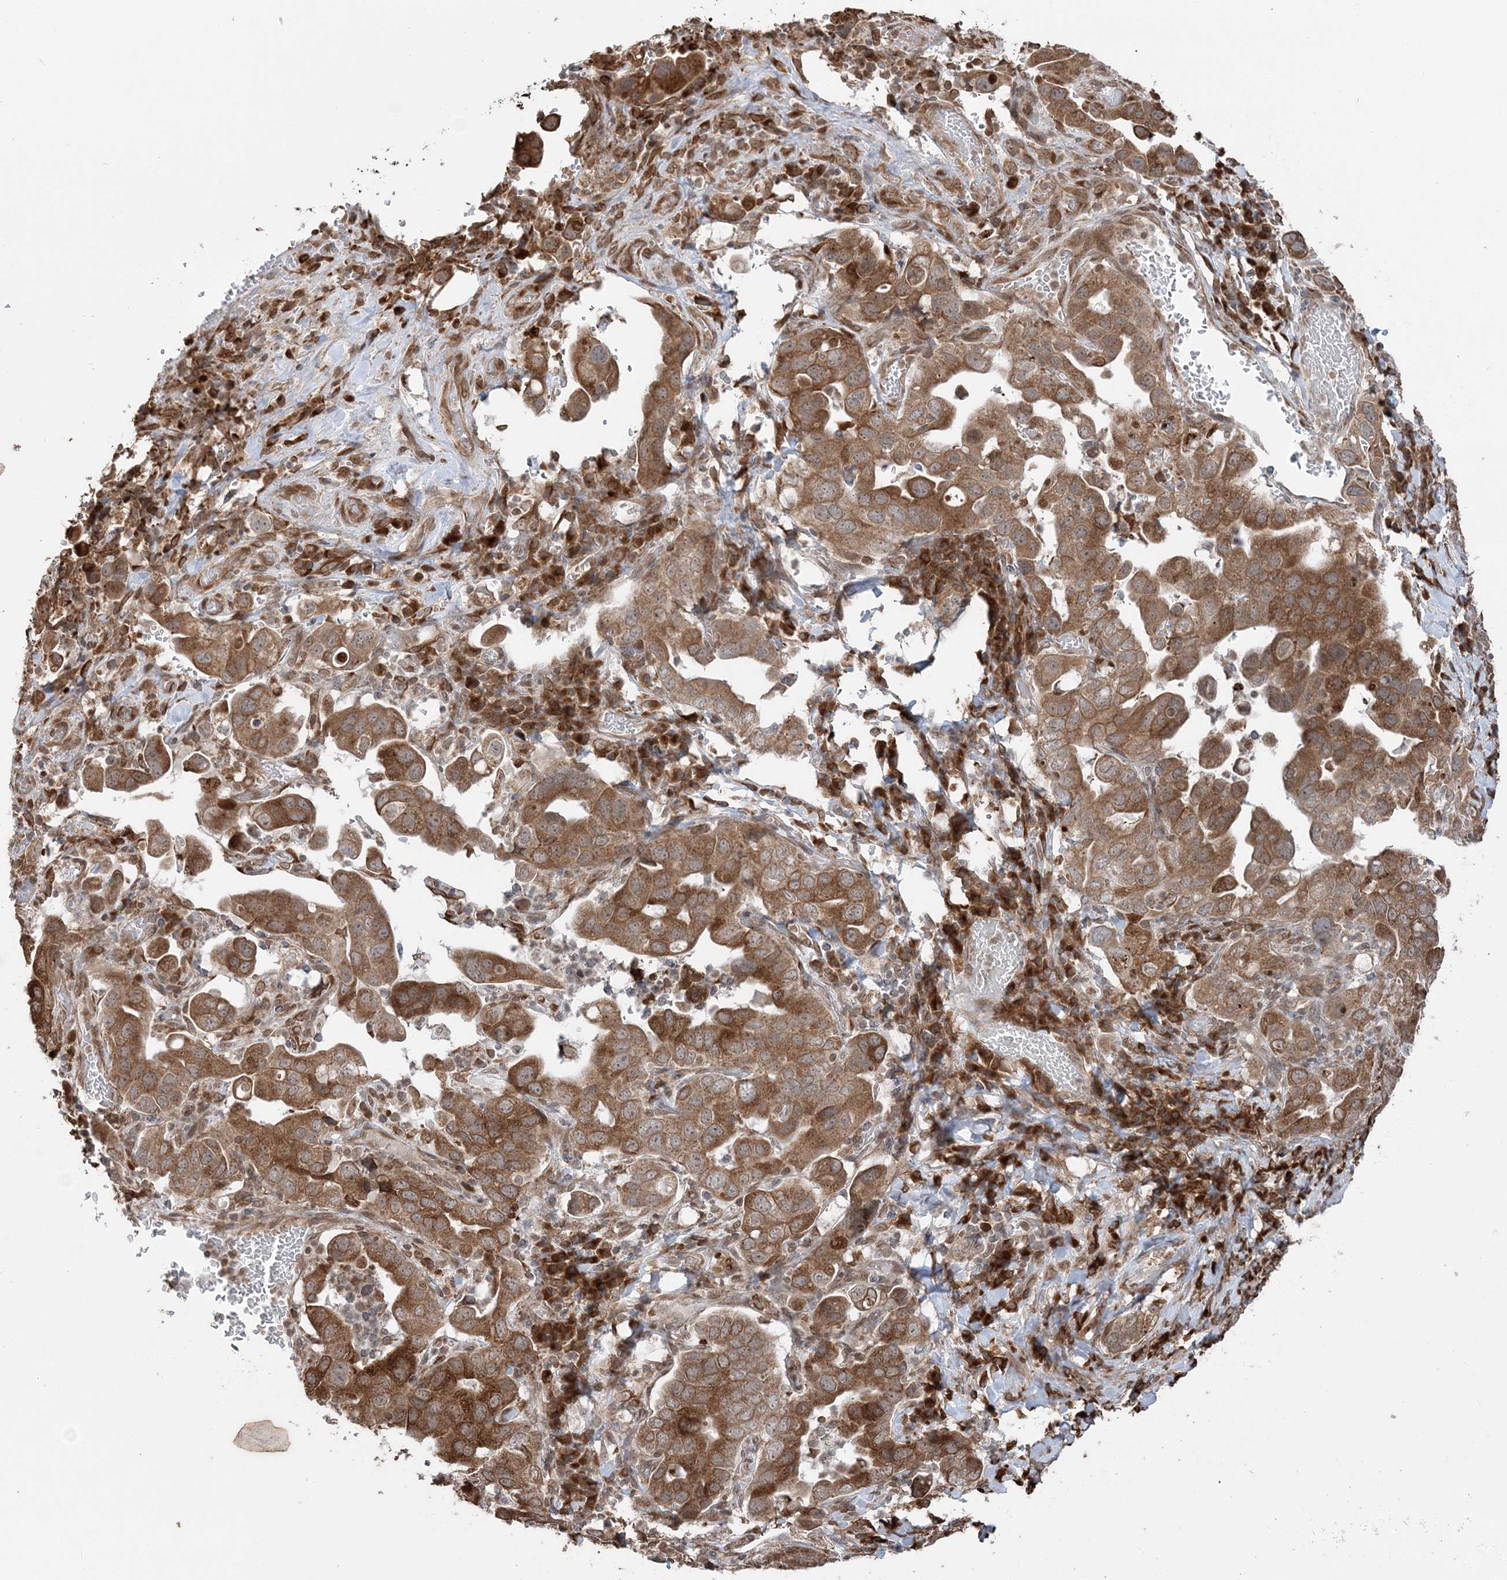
{"staining": {"intensity": "moderate", "quantity": ">75%", "location": "cytoplasmic/membranous"}, "tissue": "stomach cancer", "cell_type": "Tumor cells", "image_type": "cancer", "snomed": [{"axis": "morphology", "description": "Adenocarcinoma, NOS"}, {"axis": "topography", "description": "Stomach, upper"}], "caption": "Moderate cytoplasmic/membranous expression for a protein is present in about >75% of tumor cells of stomach cancer (adenocarcinoma) using immunohistochemistry.", "gene": "TMED10", "patient": {"sex": "male", "age": 62}}